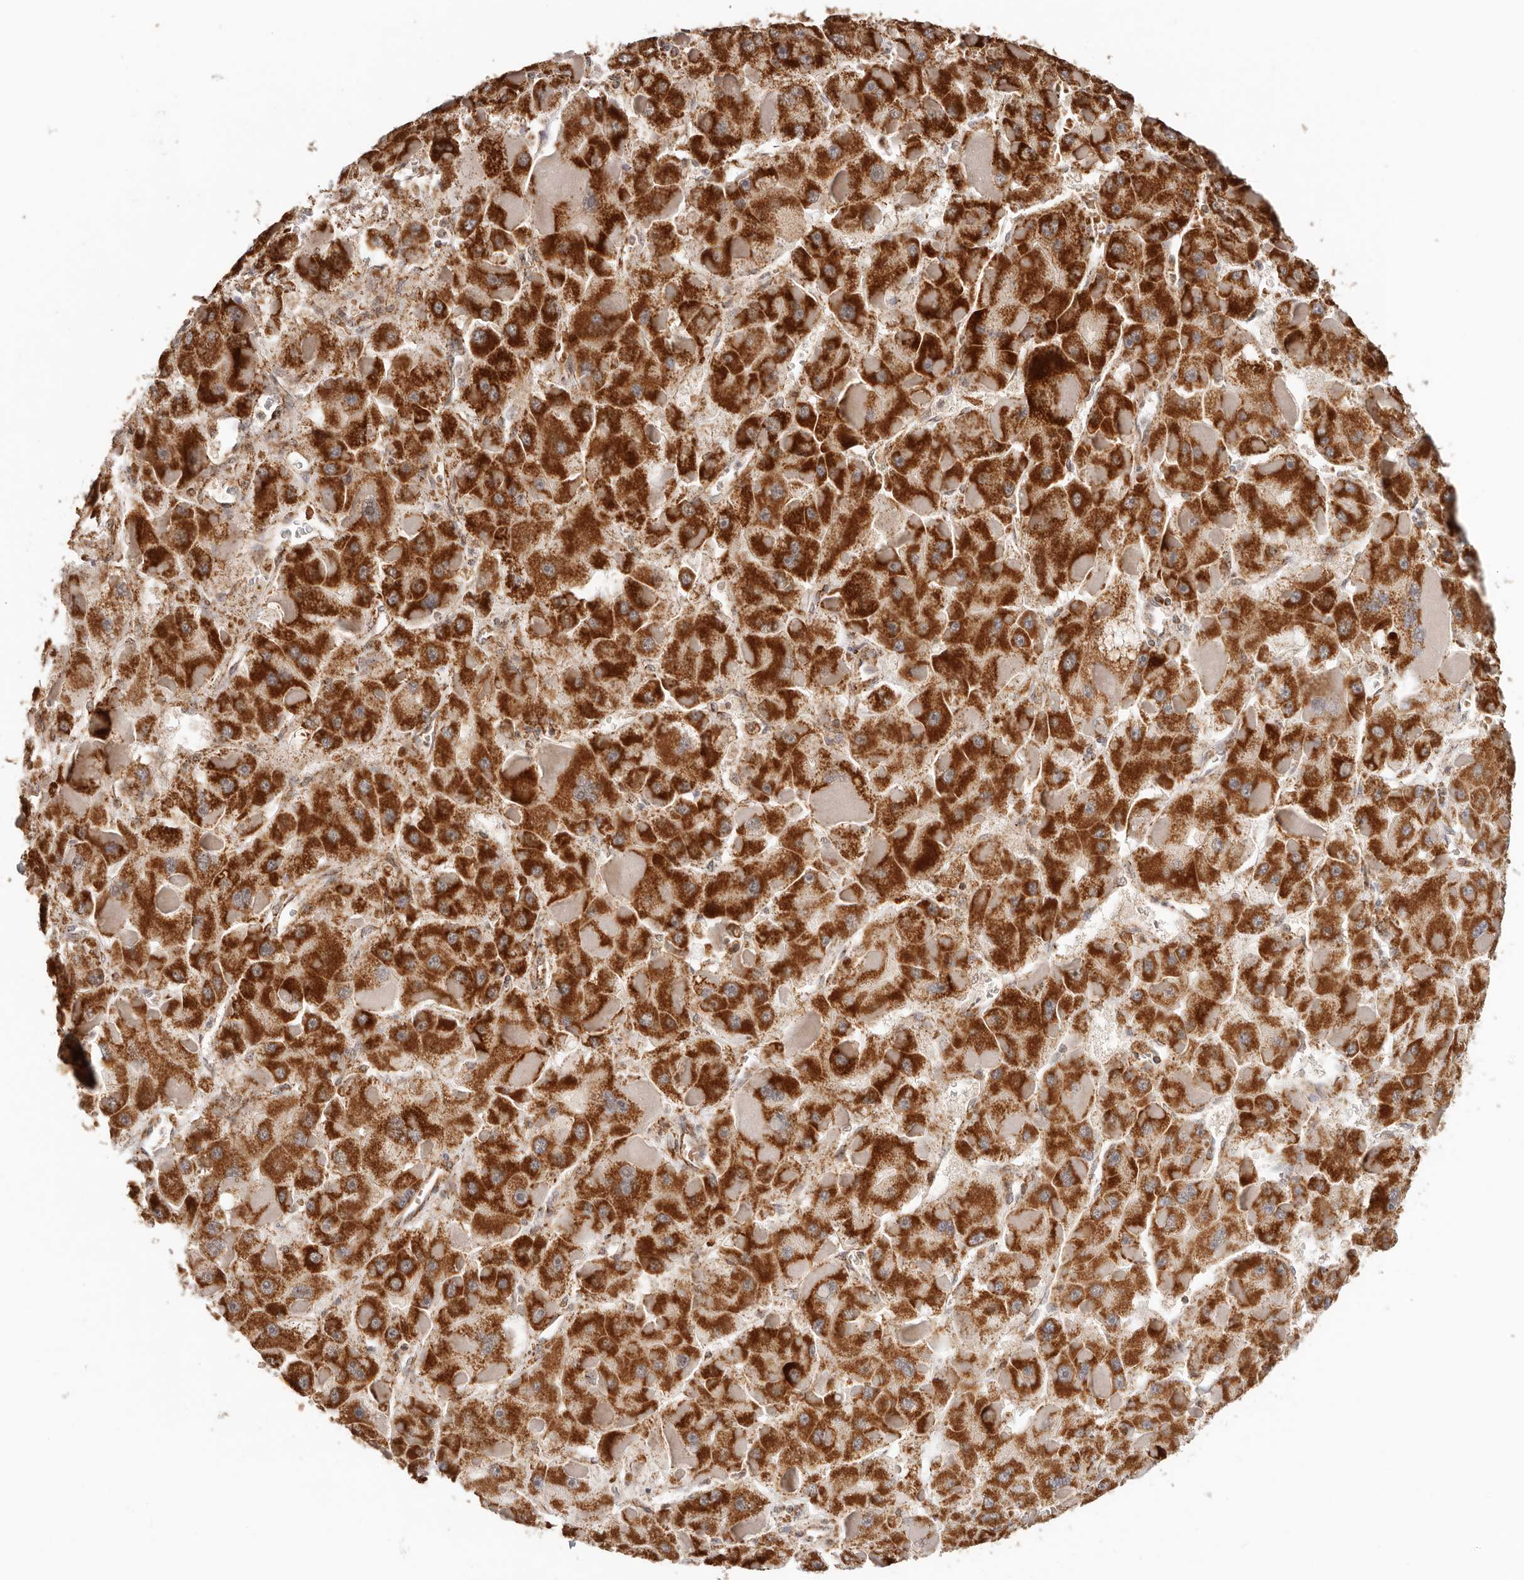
{"staining": {"intensity": "strong", "quantity": ">75%", "location": "cytoplasmic/membranous"}, "tissue": "liver cancer", "cell_type": "Tumor cells", "image_type": "cancer", "snomed": [{"axis": "morphology", "description": "Carcinoma, Hepatocellular, NOS"}, {"axis": "topography", "description": "Liver"}], "caption": "DAB (3,3'-diaminobenzidine) immunohistochemical staining of liver cancer (hepatocellular carcinoma) exhibits strong cytoplasmic/membranous protein staining in about >75% of tumor cells. Using DAB (brown) and hematoxylin (blue) stains, captured at high magnification using brightfield microscopy.", "gene": "NDUFB11", "patient": {"sex": "female", "age": 73}}